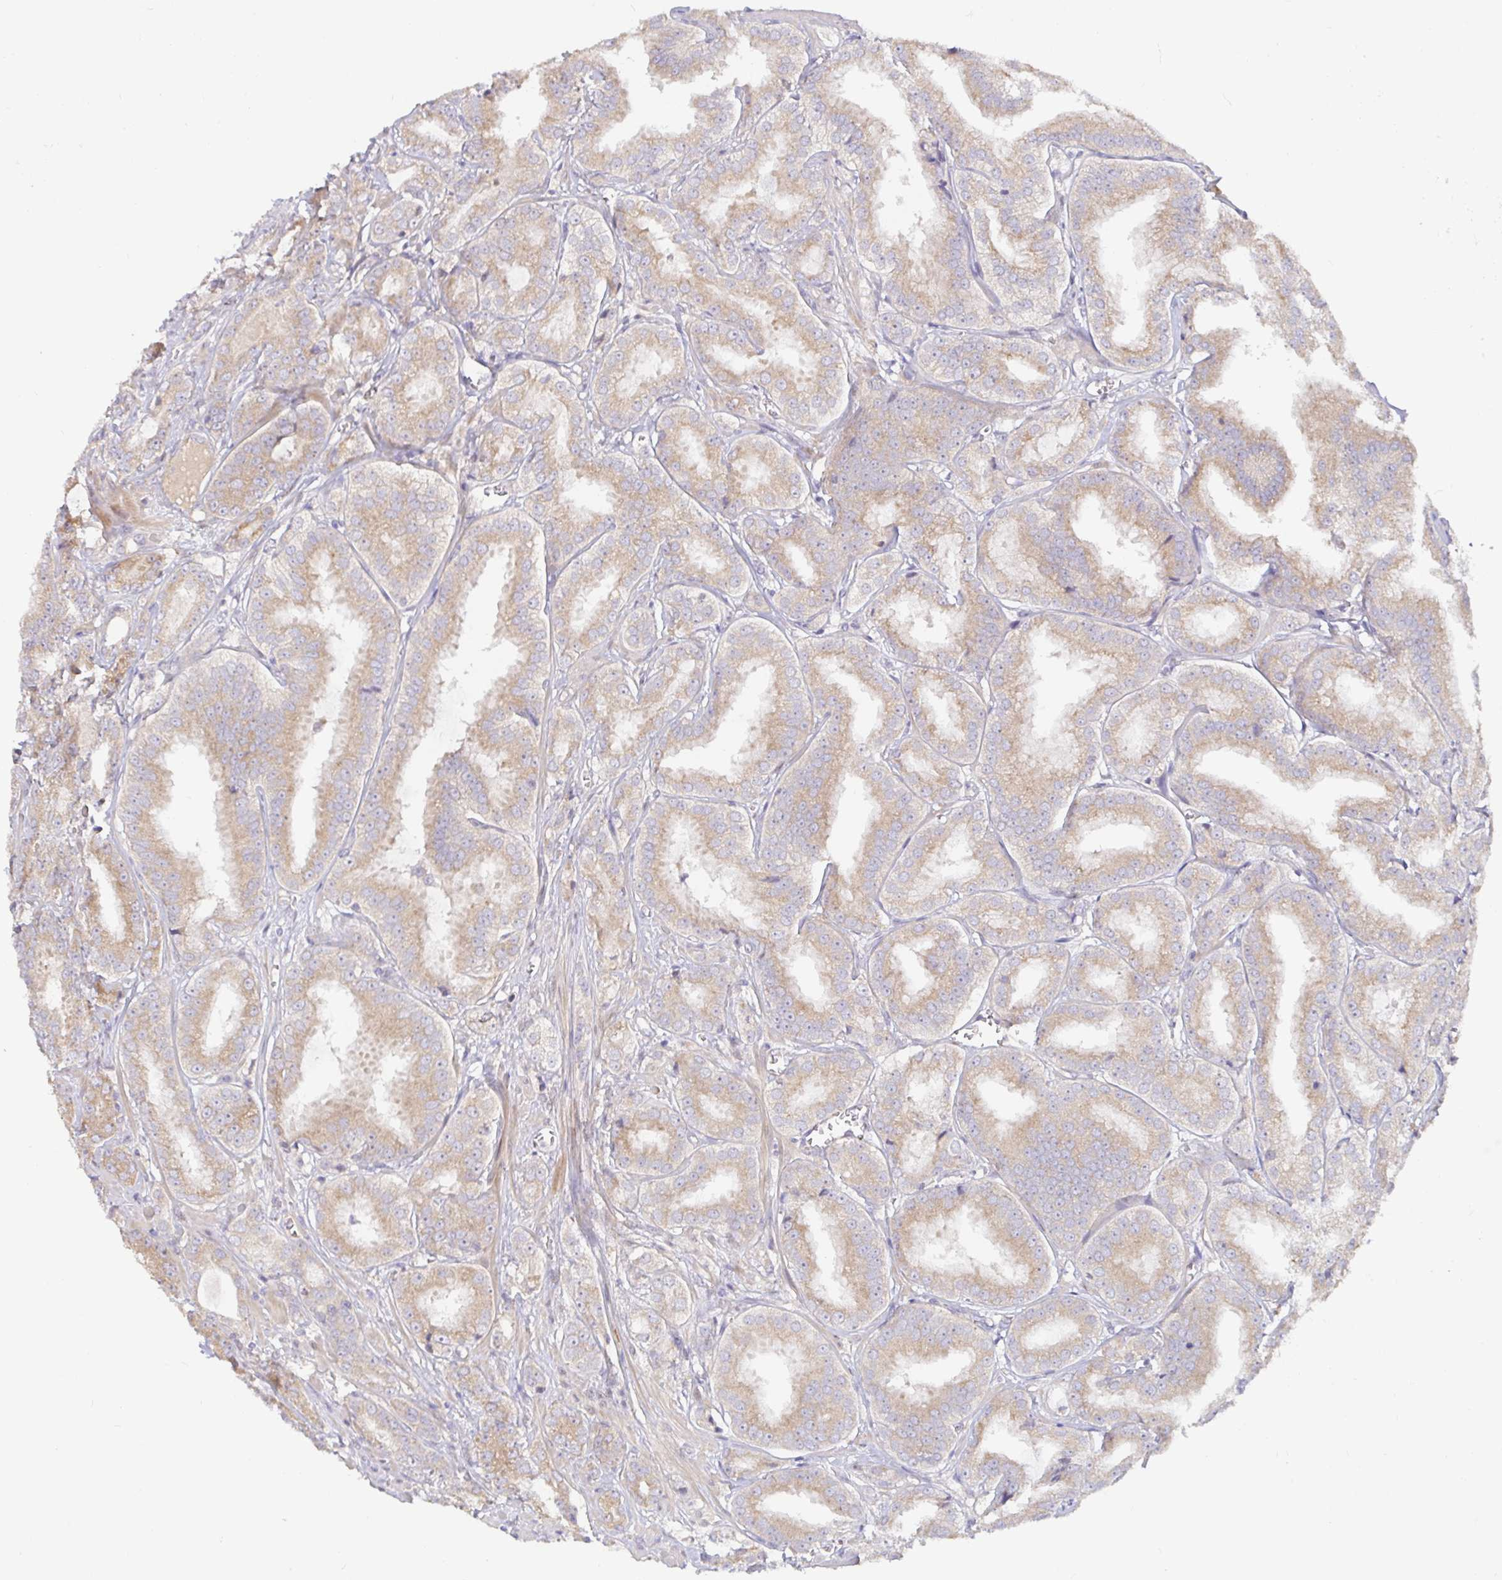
{"staining": {"intensity": "moderate", "quantity": ">75%", "location": "cytoplasmic/membranous"}, "tissue": "prostate cancer", "cell_type": "Tumor cells", "image_type": "cancer", "snomed": [{"axis": "morphology", "description": "Adenocarcinoma, High grade"}, {"axis": "topography", "description": "Prostate"}], "caption": "Immunohistochemical staining of prostate high-grade adenocarcinoma displays medium levels of moderate cytoplasmic/membranous positivity in approximately >75% of tumor cells. Ihc stains the protein of interest in brown and the nuclei are stained blue.", "gene": "LARP1", "patient": {"sex": "male", "age": 64}}